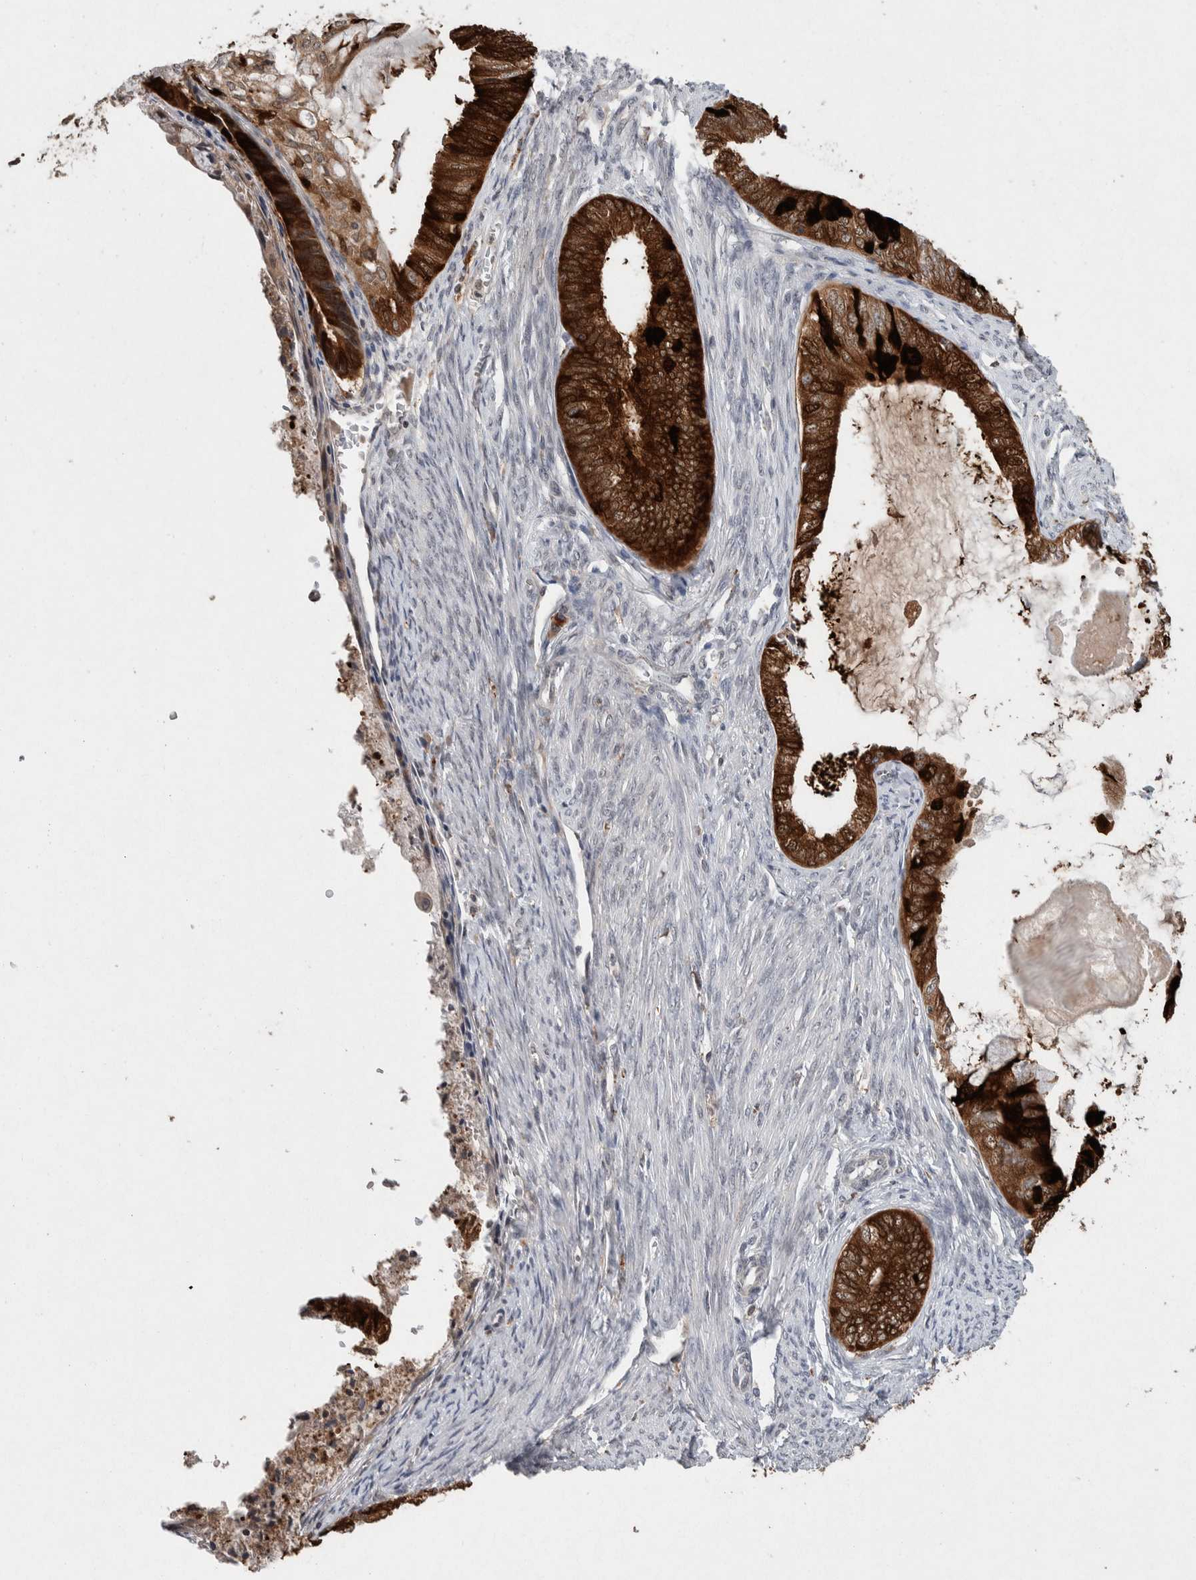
{"staining": {"intensity": "strong", "quantity": ">75%", "location": "cytoplasmic/membranous"}, "tissue": "endometrial cancer", "cell_type": "Tumor cells", "image_type": "cancer", "snomed": [{"axis": "morphology", "description": "Adenocarcinoma, NOS"}, {"axis": "topography", "description": "Endometrium"}], "caption": "Tumor cells exhibit high levels of strong cytoplasmic/membranous expression in about >75% of cells in endometrial adenocarcinoma.", "gene": "KCNK1", "patient": {"sex": "female", "age": 86}}